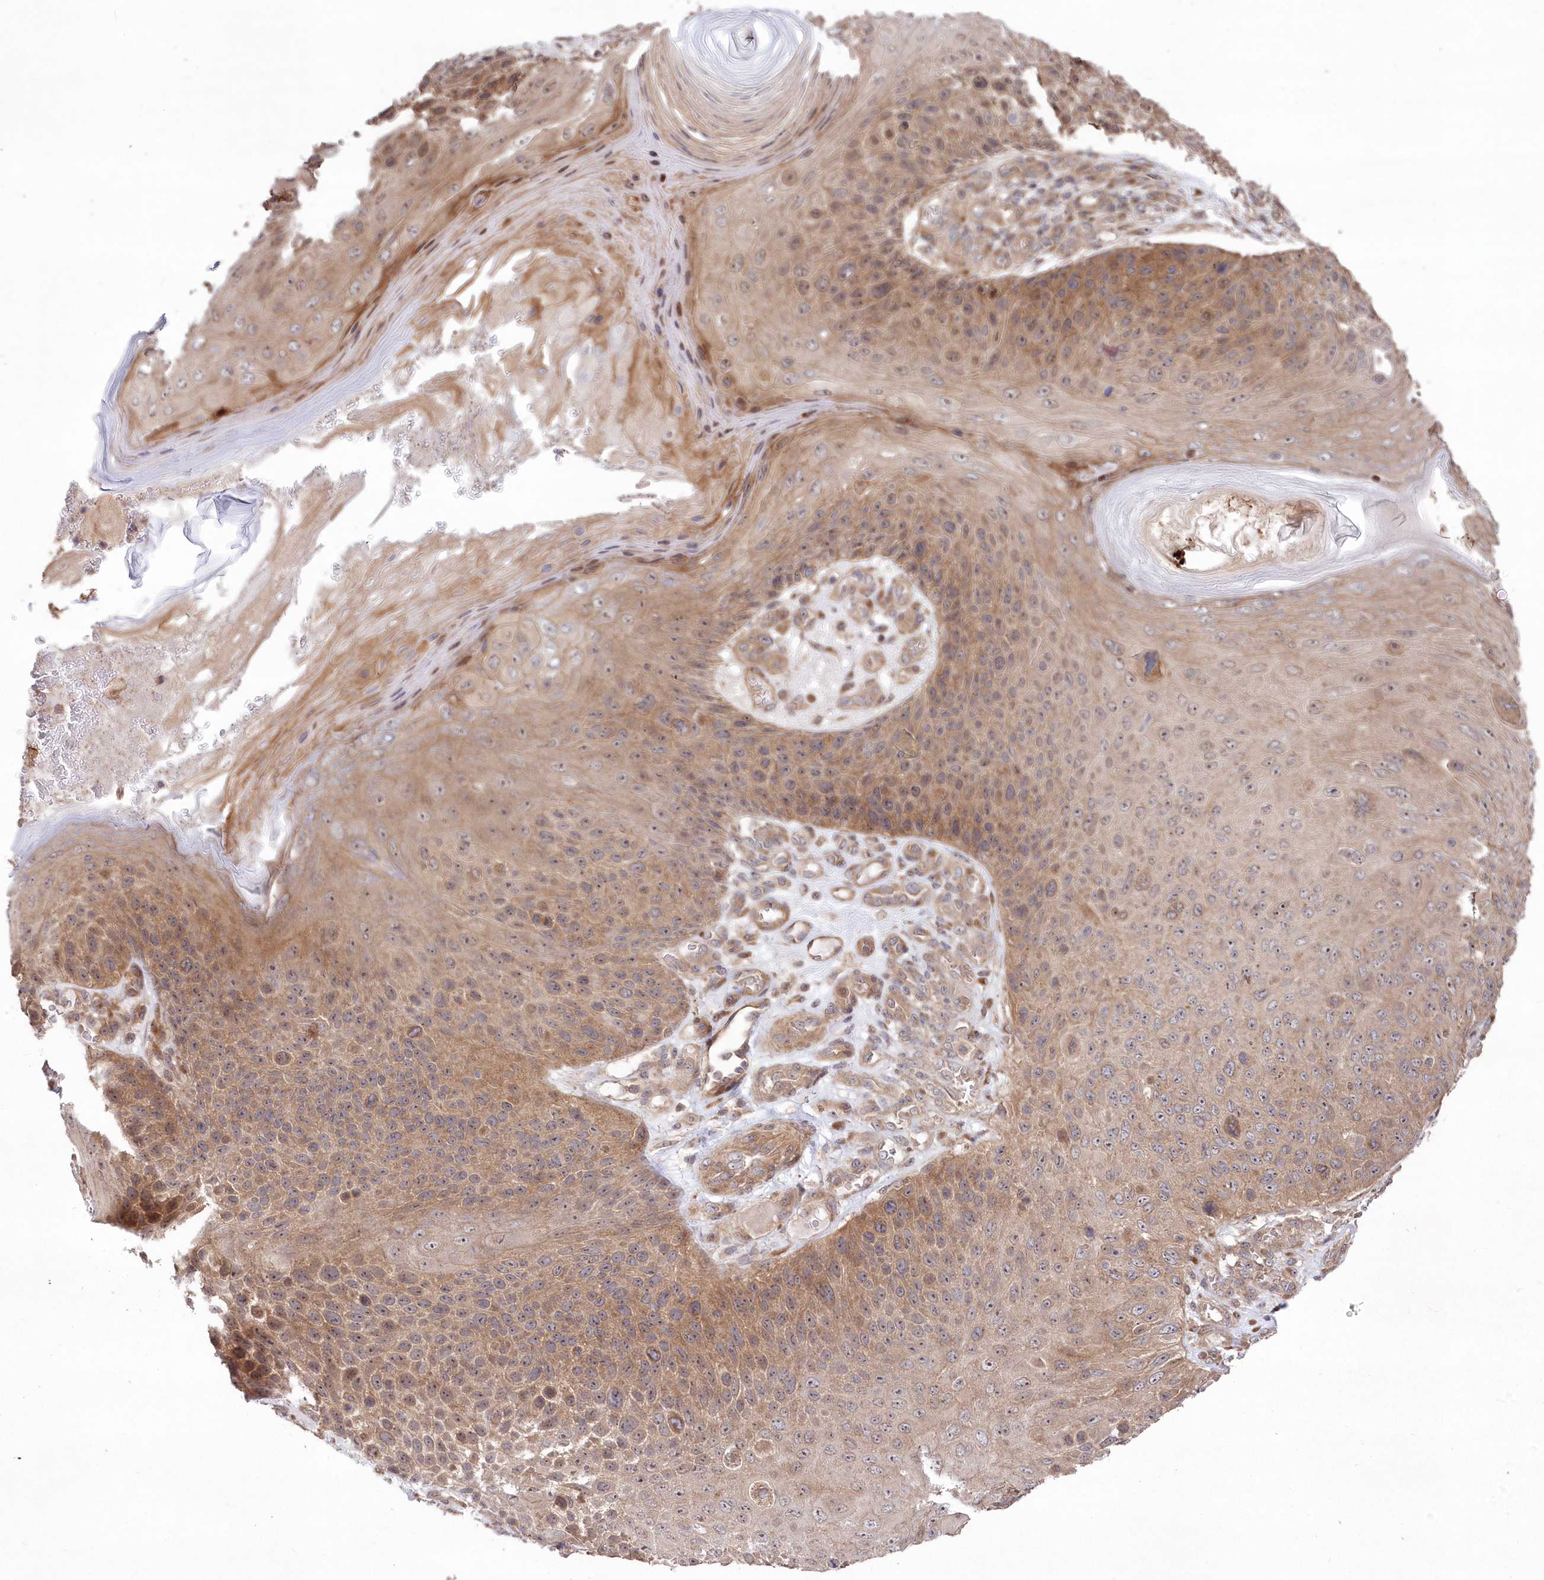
{"staining": {"intensity": "weak", "quantity": "<25%", "location": "cytoplasmic/membranous,nuclear"}, "tissue": "skin cancer", "cell_type": "Tumor cells", "image_type": "cancer", "snomed": [{"axis": "morphology", "description": "Squamous cell carcinoma, NOS"}, {"axis": "topography", "description": "Skin"}], "caption": "Histopathology image shows no significant protein staining in tumor cells of skin cancer.", "gene": "TBCA", "patient": {"sex": "female", "age": 88}}